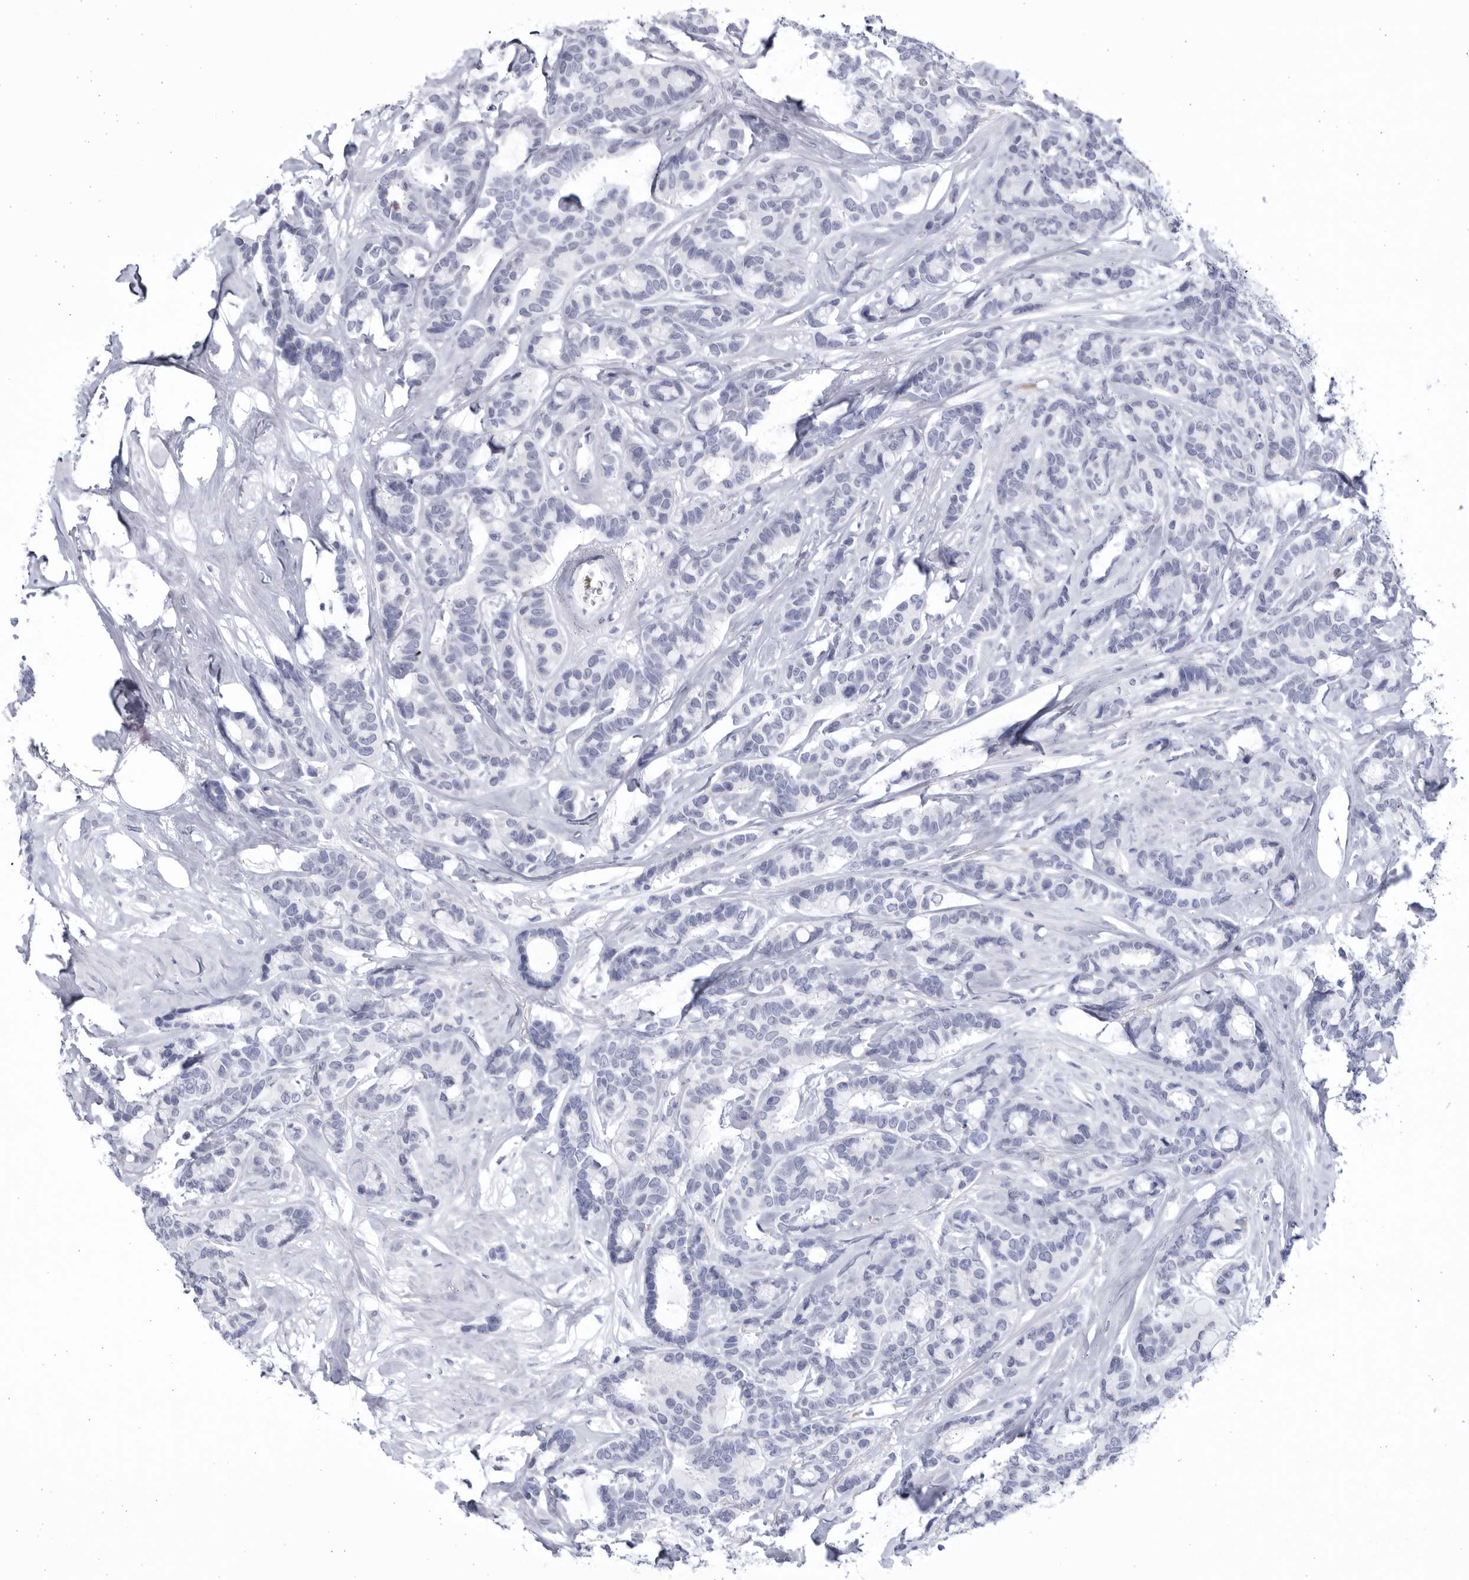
{"staining": {"intensity": "negative", "quantity": "none", "location": "none"}, "tissue": "breast cancer", "cell_type": "Tumor cells", "image_type": "cancer", "snomed": [{"axis": "morphology", "description": "Duct carcinoma"}, {"axis": "topography", "description": "Breast"}], "caption": "Breast cancer (infiltrating ductal carcinoma) stained for a protein using IHC reveals no expression tumor cells.", "gene": "CCDC181", "patient": {"sex": "female", "age": 87}}